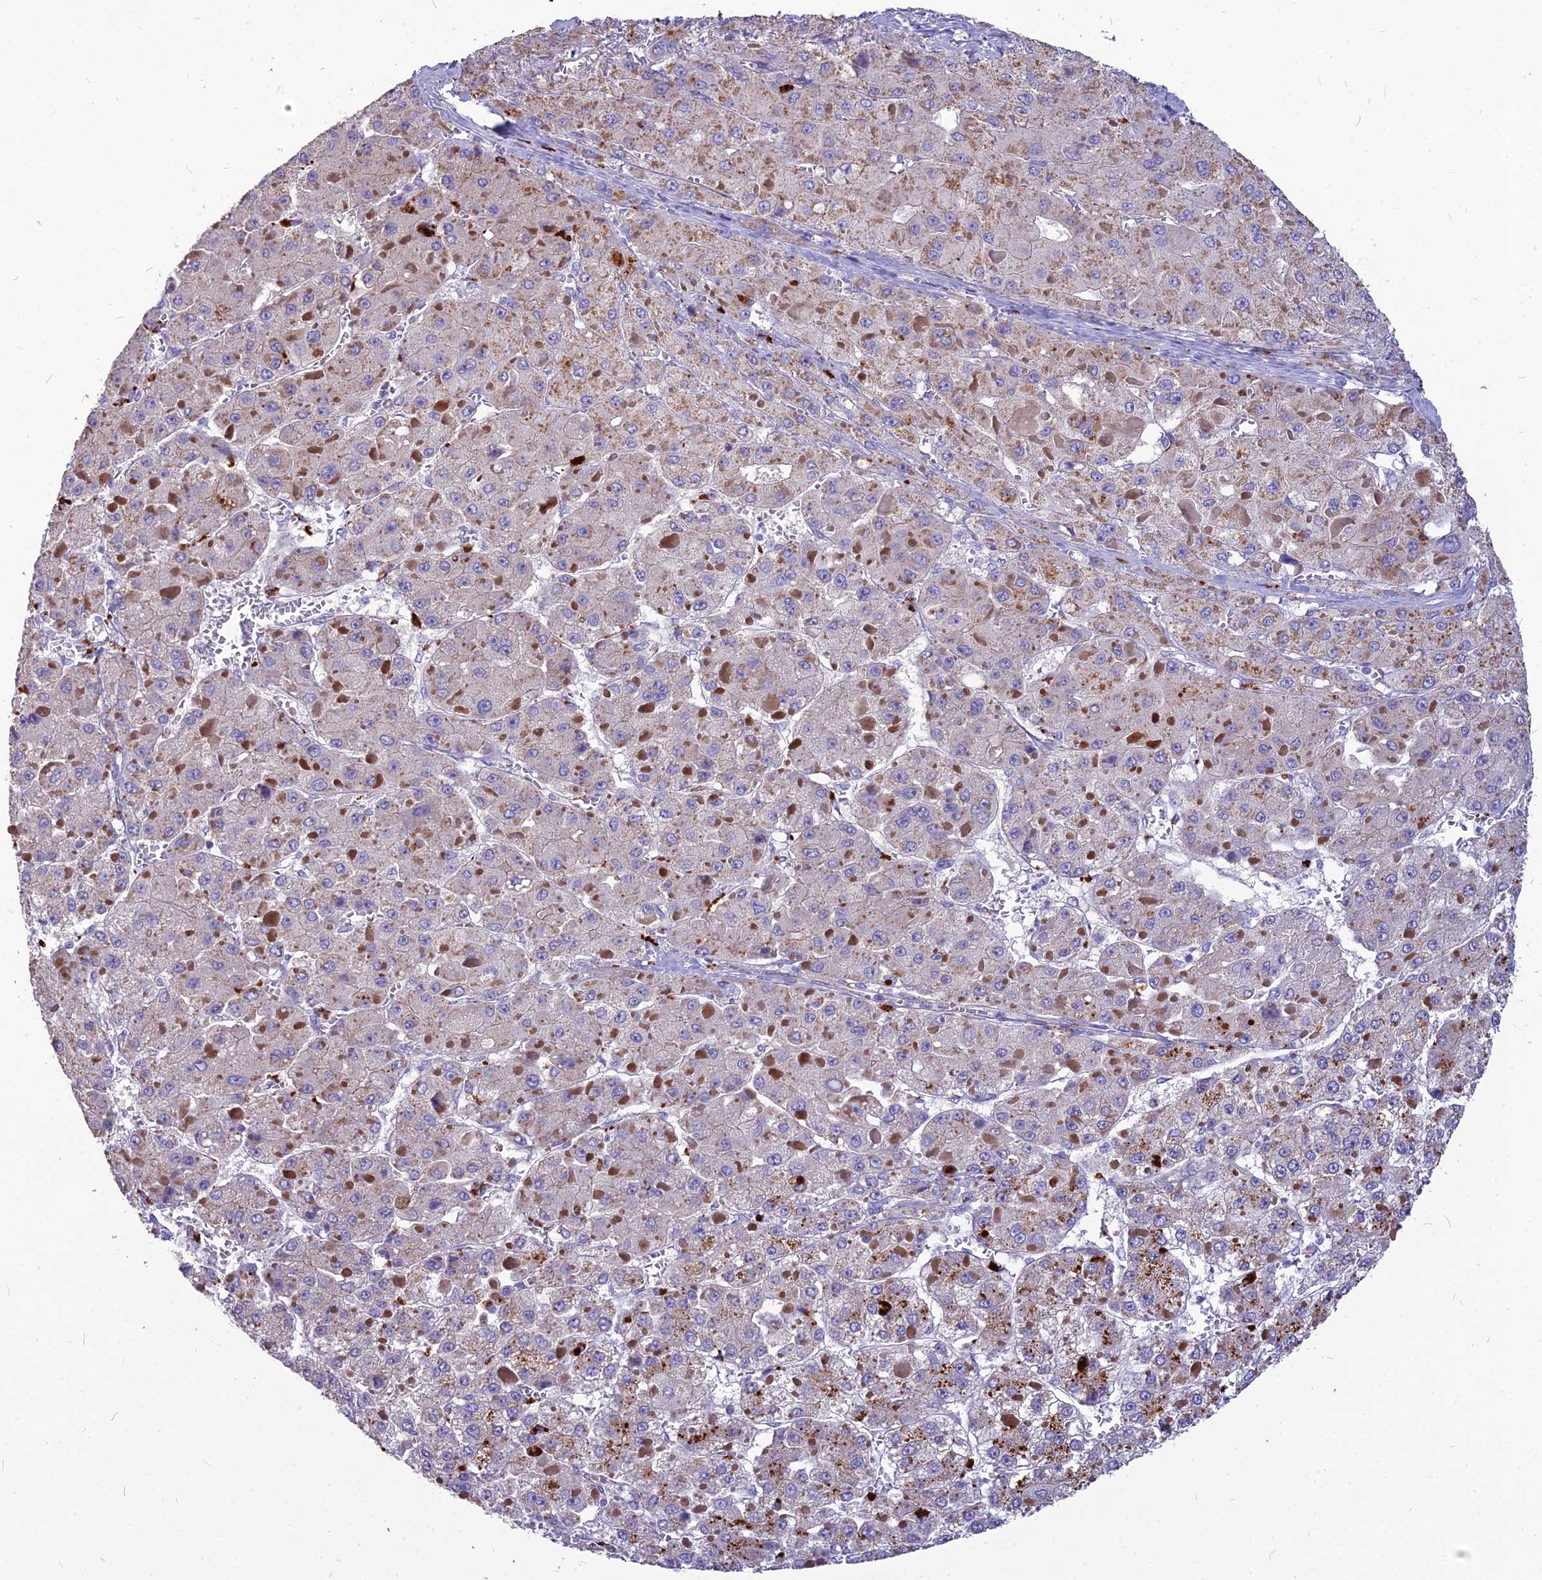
{"staining": {"intensity": "moderate", "quantity": "<25%", "location": "cytoplasmic/membranous"}, "tissue": "liver cancer", "cell_type": "Tumor cells", "image_type": "cancer", "snomed": [{"axis": "morphology", "description": "Carcinoma, Hepatocellular, NOS"}, {"axis": "topography", "description": "Liver"}], "caption": "Immunohistochemistry (IHC) histopathology image of neoplastic tissue: human liver cancer (hepatocellular carcinoma) stained using immunohistochemistry (IHC) reveals low levels of moderate protein expression localized specifically in the cytoplasmic/membranous of tumor cells, appearing as a cytoplasmic/membranous brown color.", "gene": "PCED1B", "patient": {"sex": "female", "age": 73}}